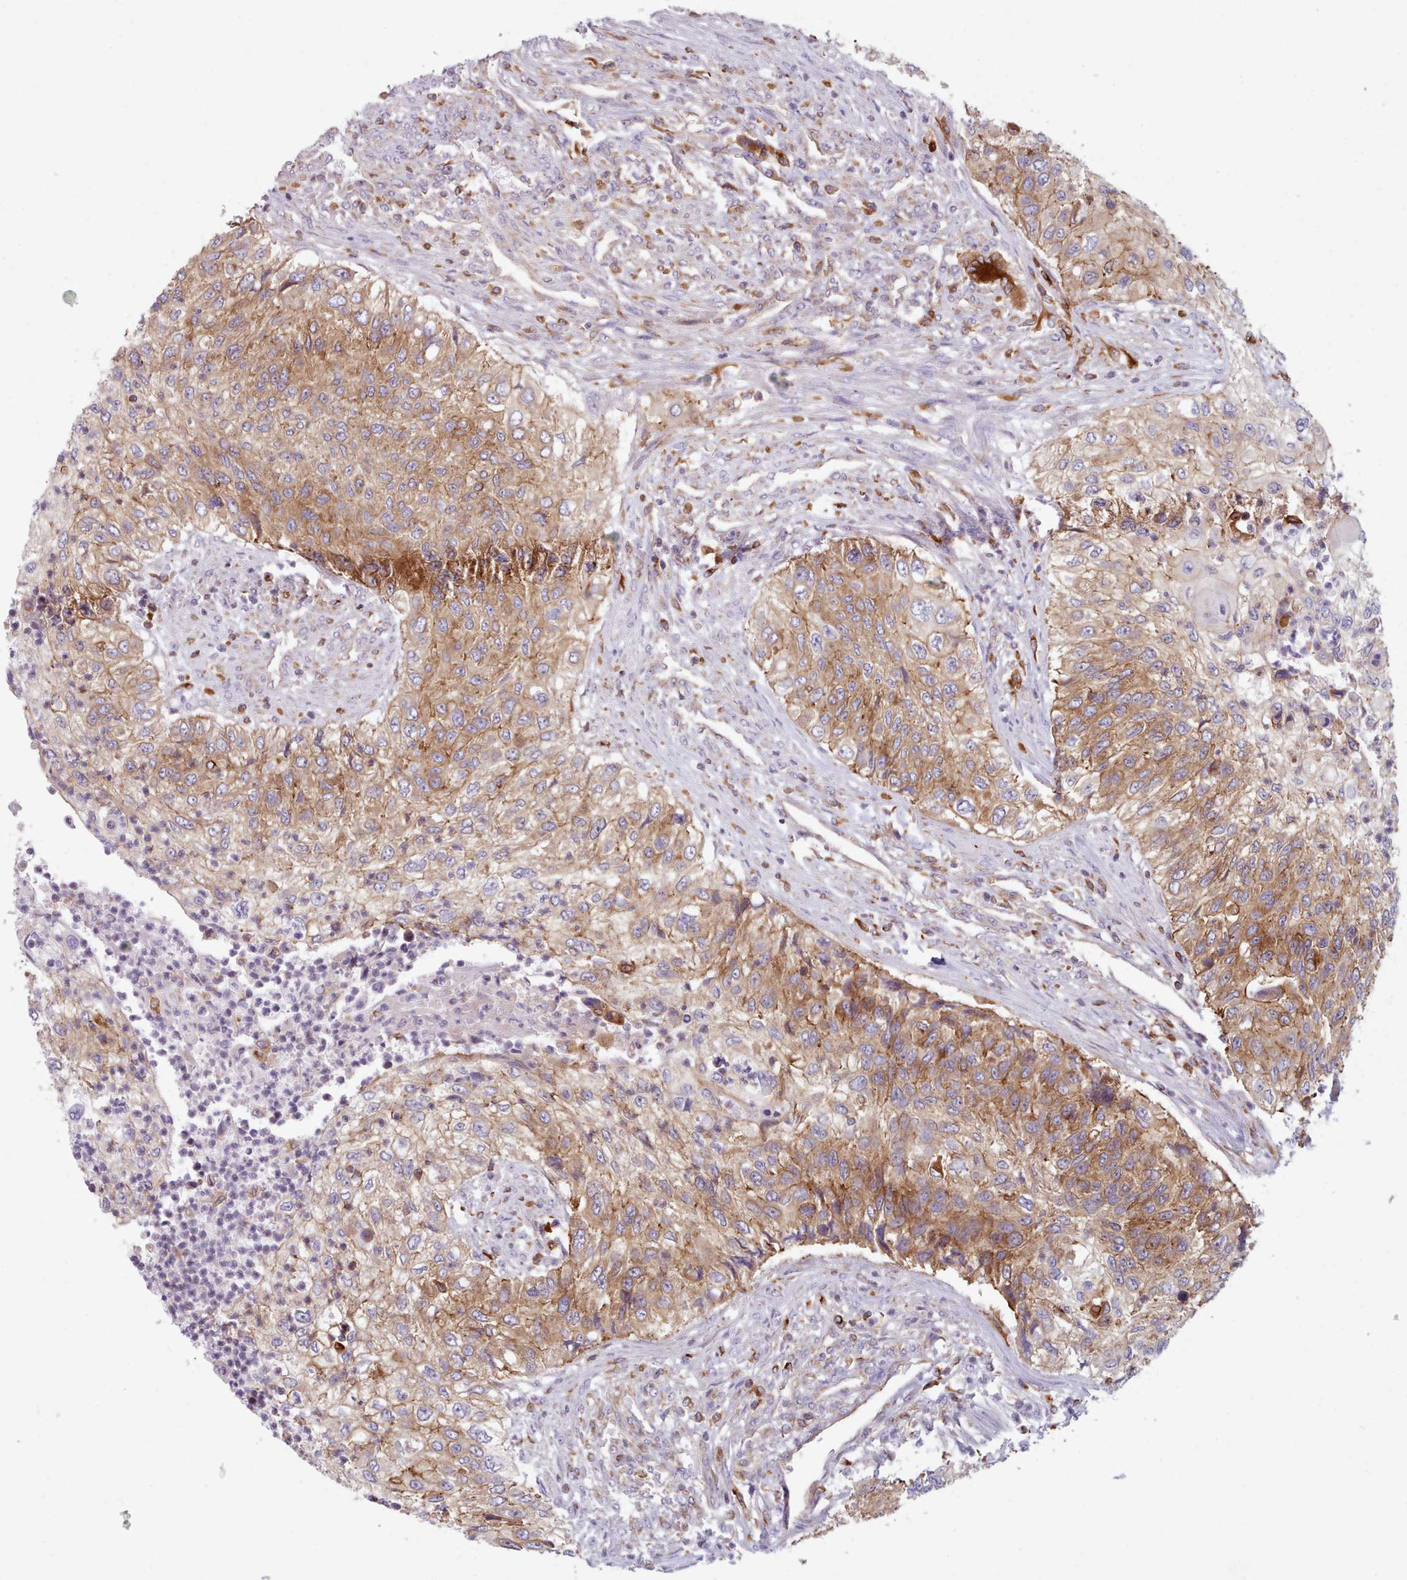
{"staining": {"intensity": "moderate", "quantity": ">75%", "location": "cytoplasmic/membranous"}, "tissue": "urothelial cancer", "cell_type": "Tumor cells", "image_type": "cancer", "snomed": [{"axis": "morphology", "description": "Urothelial carcinoma, High grade"}, {"axis": "topography", "description": "Urinary bladder"}], "caption": "DAB (3,3'-diaminobenzidine) immunohistochemical staining of high-grade urothelial carcinoma shows moderate cytoplasmic/membranous protein expression in about >75% of tumor cells. (brown staining indicates protein expression, while blue staining denotes nuclei).", "gene": "CRYBG1", "patient": {"sex": "female", "age": 60}}